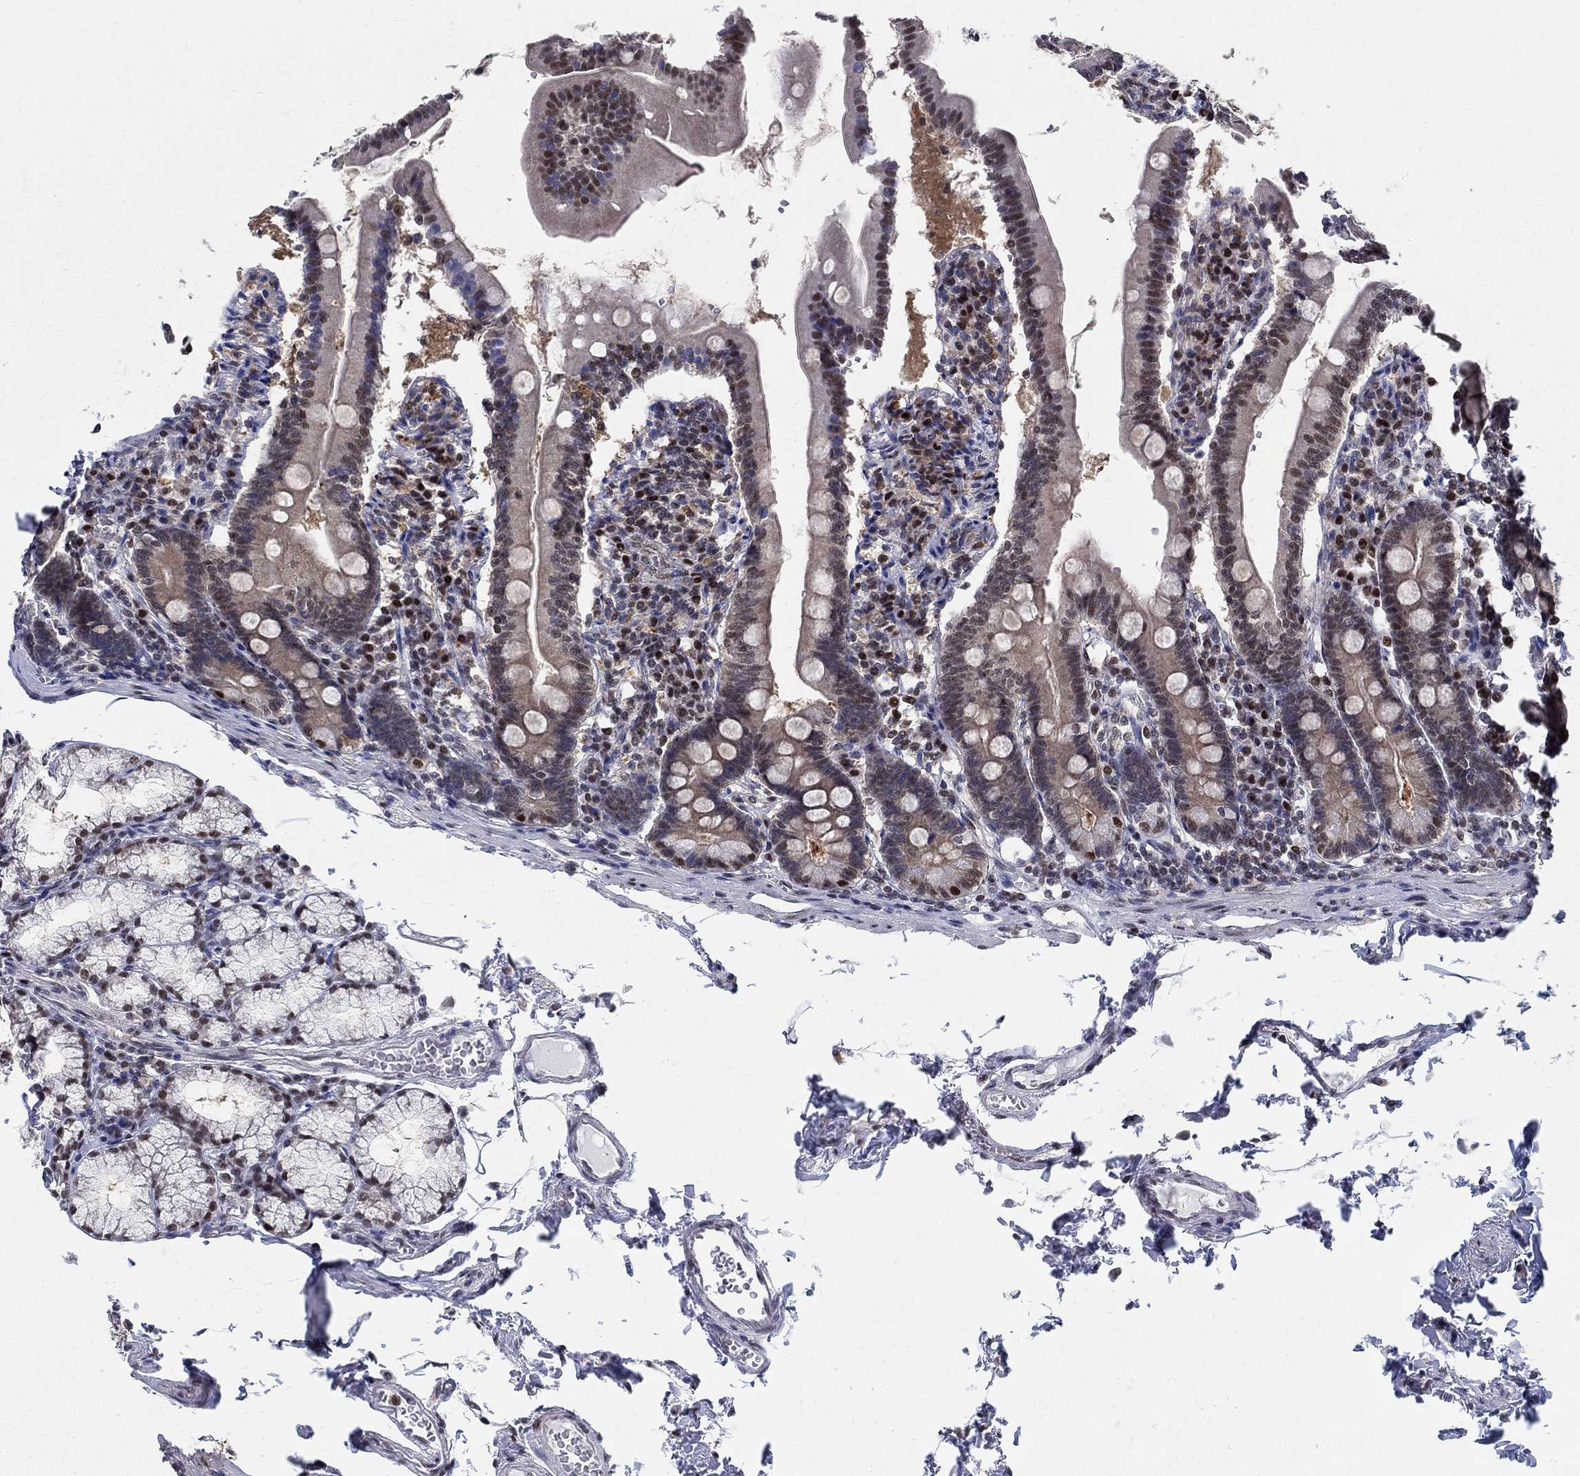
{"staining": {"intensity": "moderate", "quantity": "25%-75%", "location": "nuclear"}, "tissue": "duodenum", "cell_type": "Glandular cells", "image_type": "normal", "snomed": [{"axis": "morphology", "description": "Normal tissue, NOS"}, {"axis": "topography", "description": "Duodenum"}], "caption": "Immunohistochemistry of unremarkable duodenum displays medium levels of moderate nuclear expression in approximately 25%-75% of glandular cells.", "gene": "ZNF594", "patient": {"sex": "female", "age": 67}}